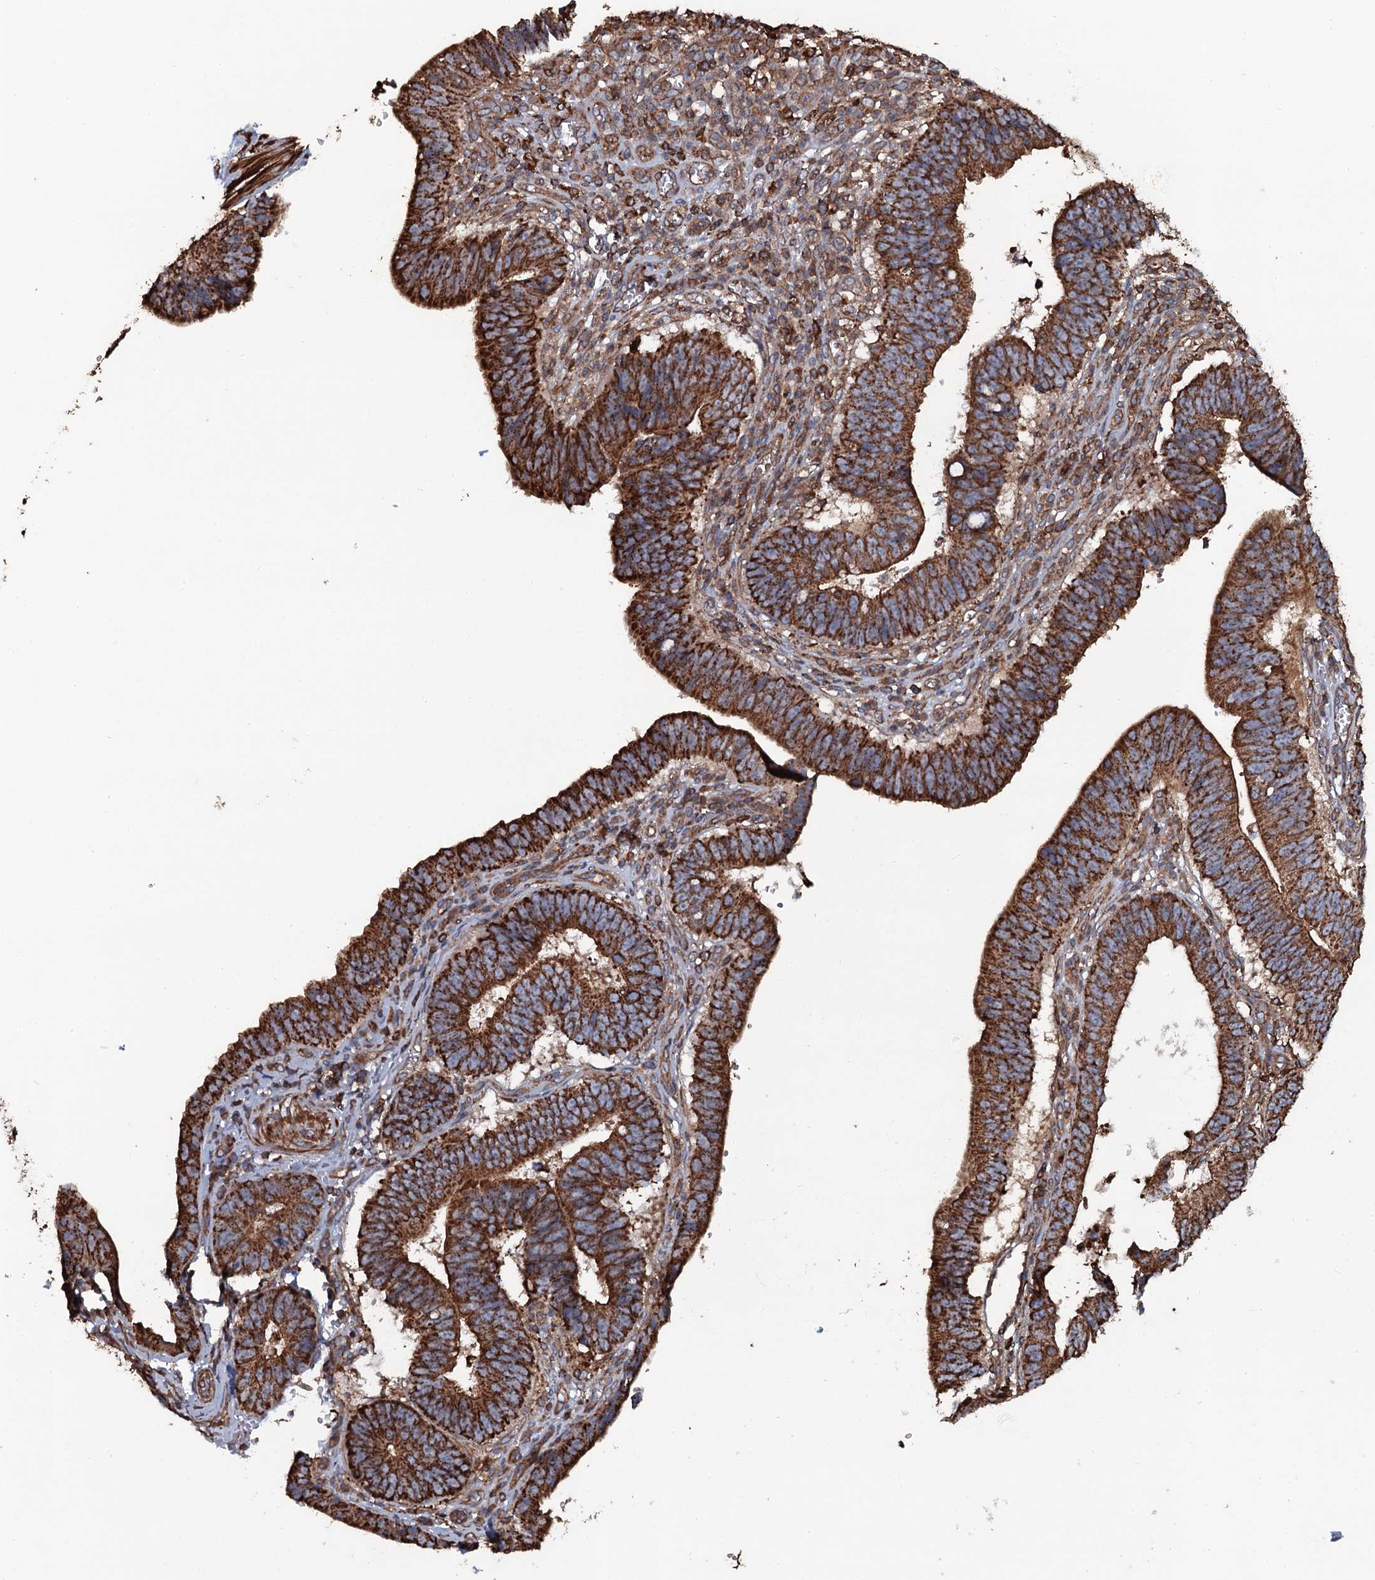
{"staining": {"intensity": "strong", "quantity": ">75%", "location": "cytoplasmic/membranous"}, "tissue": "stomach cancer", "cell_type": "Tumor cells", "image_type": "cancer", "snomed": [{"axis": "morphology", "description": "Adenocarcinoma, NOS"}, {"axis": "topography", "description": "Stomach"}], "caption": "The micrograph demonstrates a brown stain indicating the presence of a protein in the cytoplasmic/membranous of tumor cells in stomach cancer (adenocarcinoma).", "gene": "VWA8", "patient": {"sex": "male", "age": 59}}